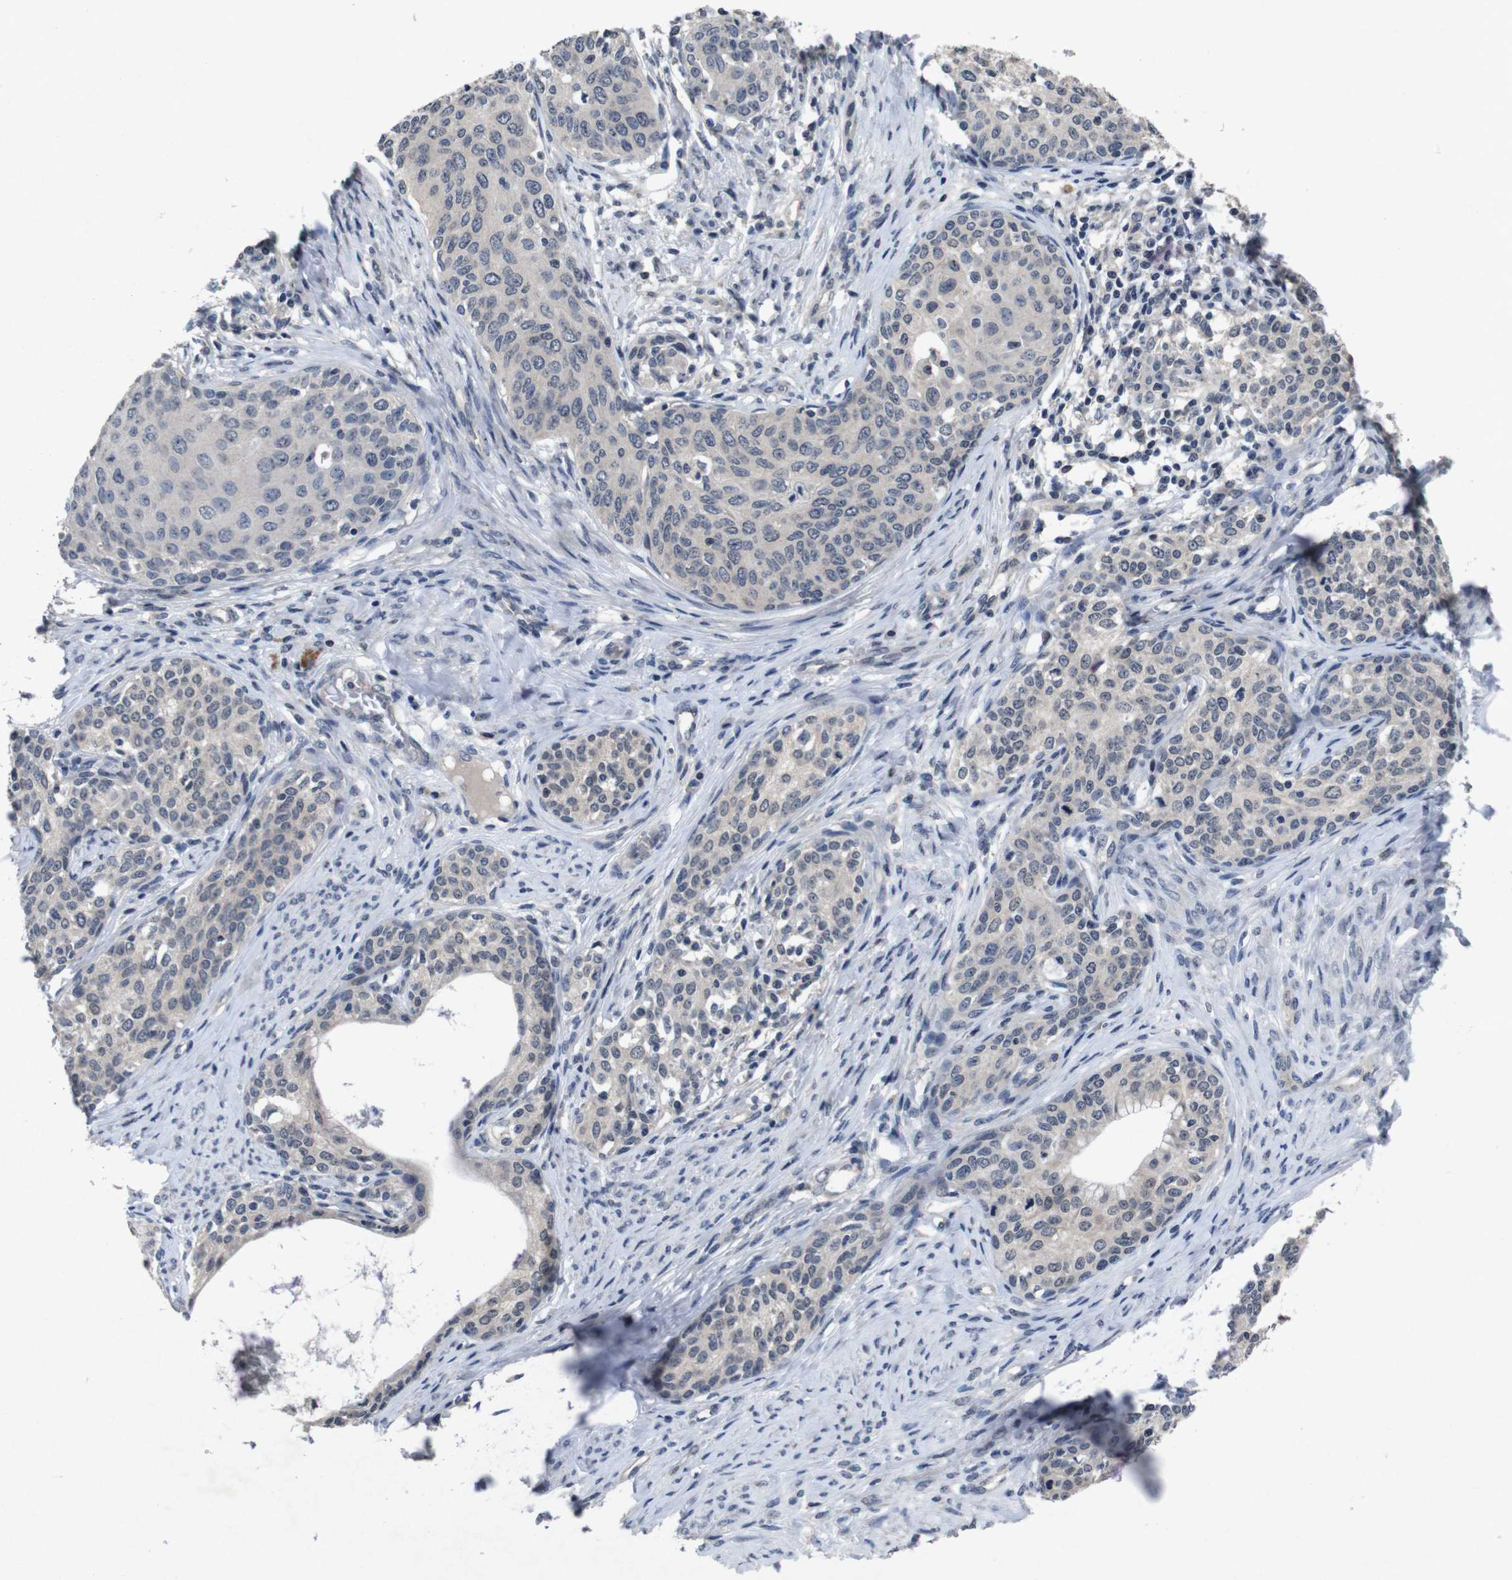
{"staining": {"intensity": "negative", "quantity": "none", "location": "none"}, "tissue": "cervical cancer", "cell_type": "Tumor cells", "image_type": "cancer", "snomed": [{"axis": "morphology", "description": "Squamous cell carcinoma, NOS"}, {"axis": "morphology", "description": "Adenocarcinoma, NOS"}, {"axis": "topography", "description": "Cervix"}], "caption": "A photomicrograph of human cervical adenocarcinoma is negative for staining in tumor cells.", "gene": "AKT3", "patient": {"sex": "female", "age": 52}}